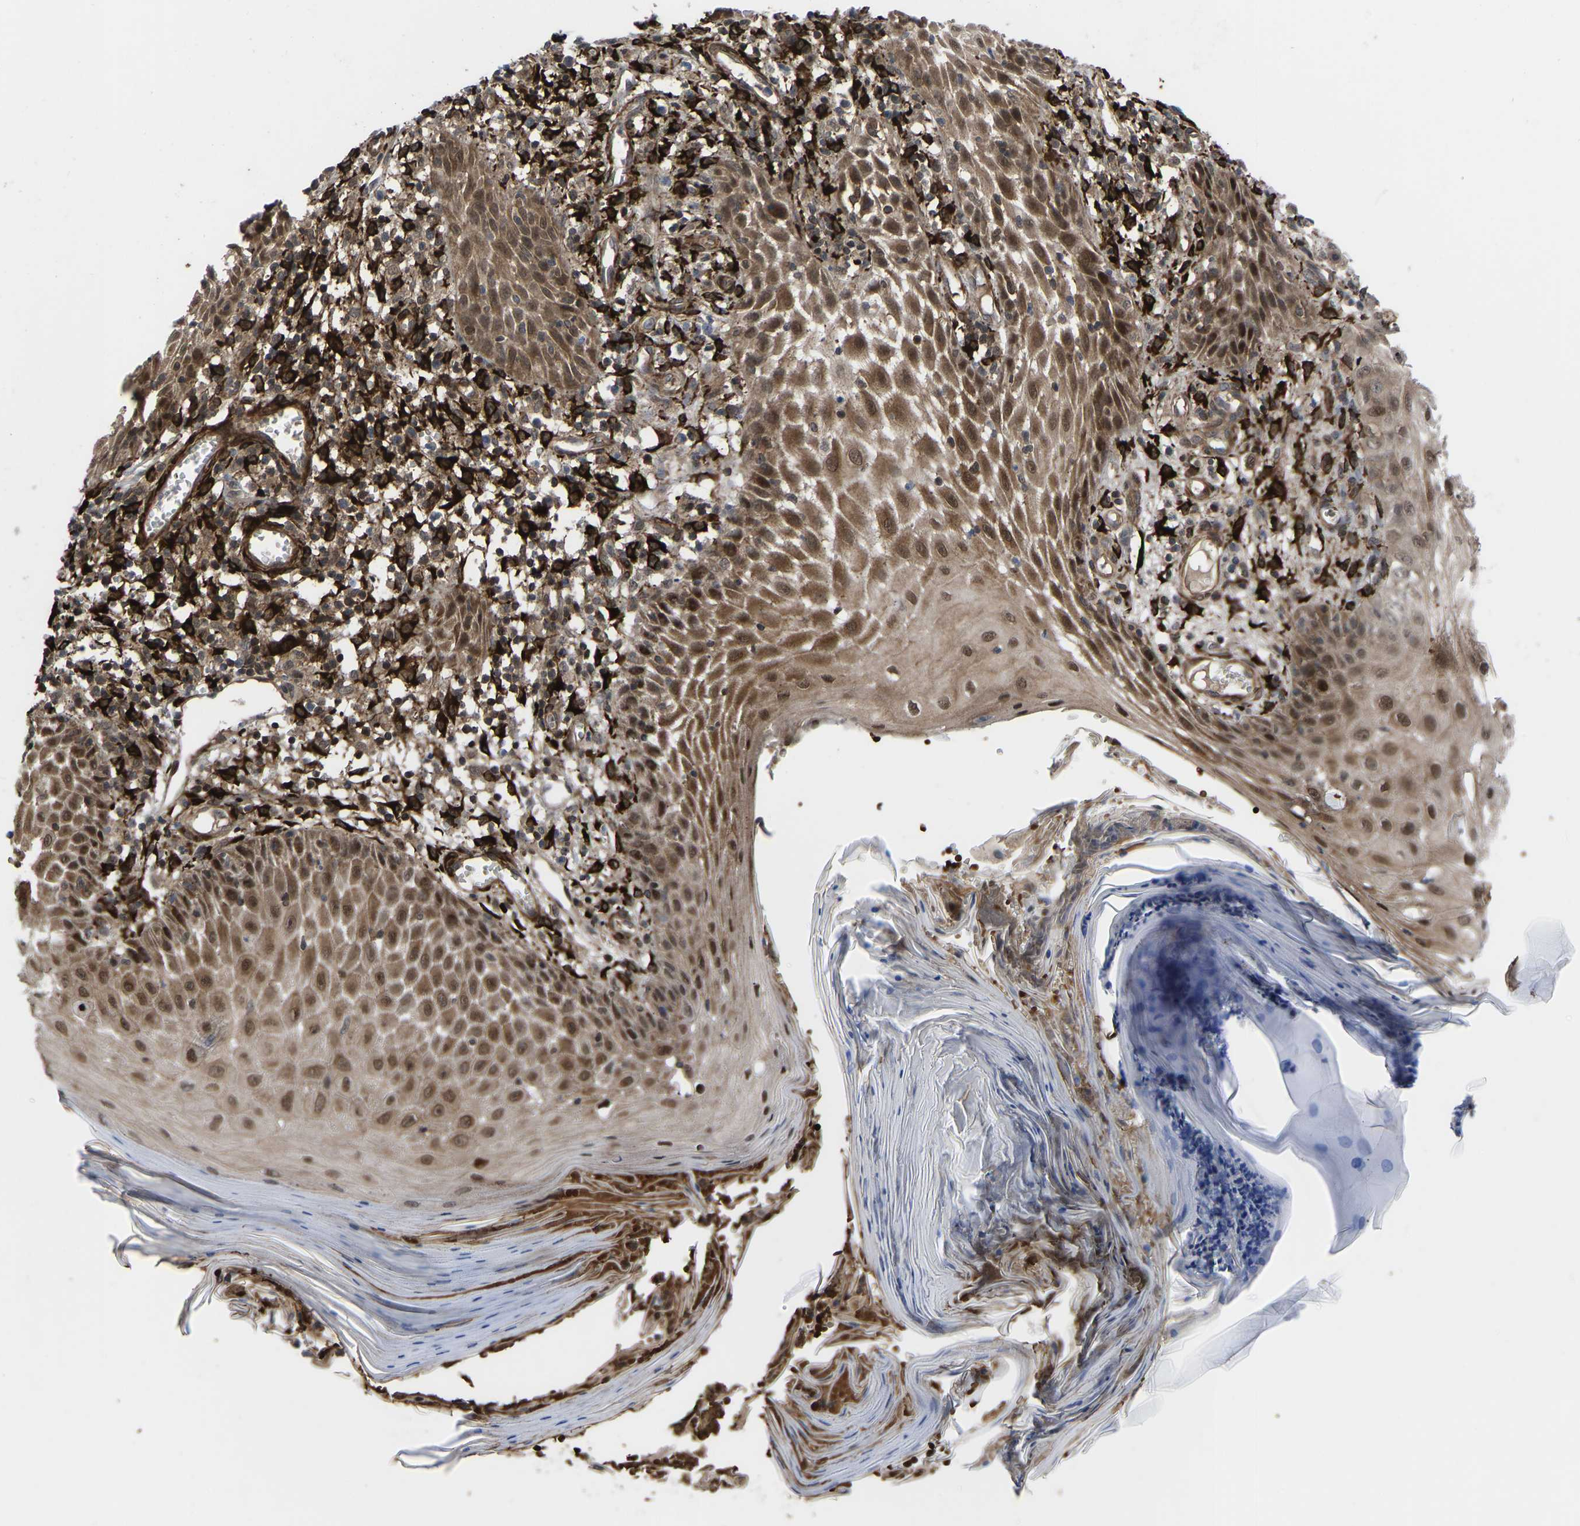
{"staining": {"intensity": "moderate", "quantity": ">75%", "location": "cytoplasmic/membranous,nuclear"}, "tissue": "skin cancer", "cell_type": "Tumor cells", "image_type": "cancer", "snomed": [{"axis": "morphology", "description": "Squamous cell carcinoma, NOS"}, {"axis": "topography", "description": "Skin"}], "caption": "The micrograph reveals staining of skin cancer (squamous cell carcinoma), revealing moderate cytoplasmic/membranous and nuclear protein positivity (brown color) within tumor cells.", "gene": "CYP7B1", "patient": {"sex": "female", "age": 73}}